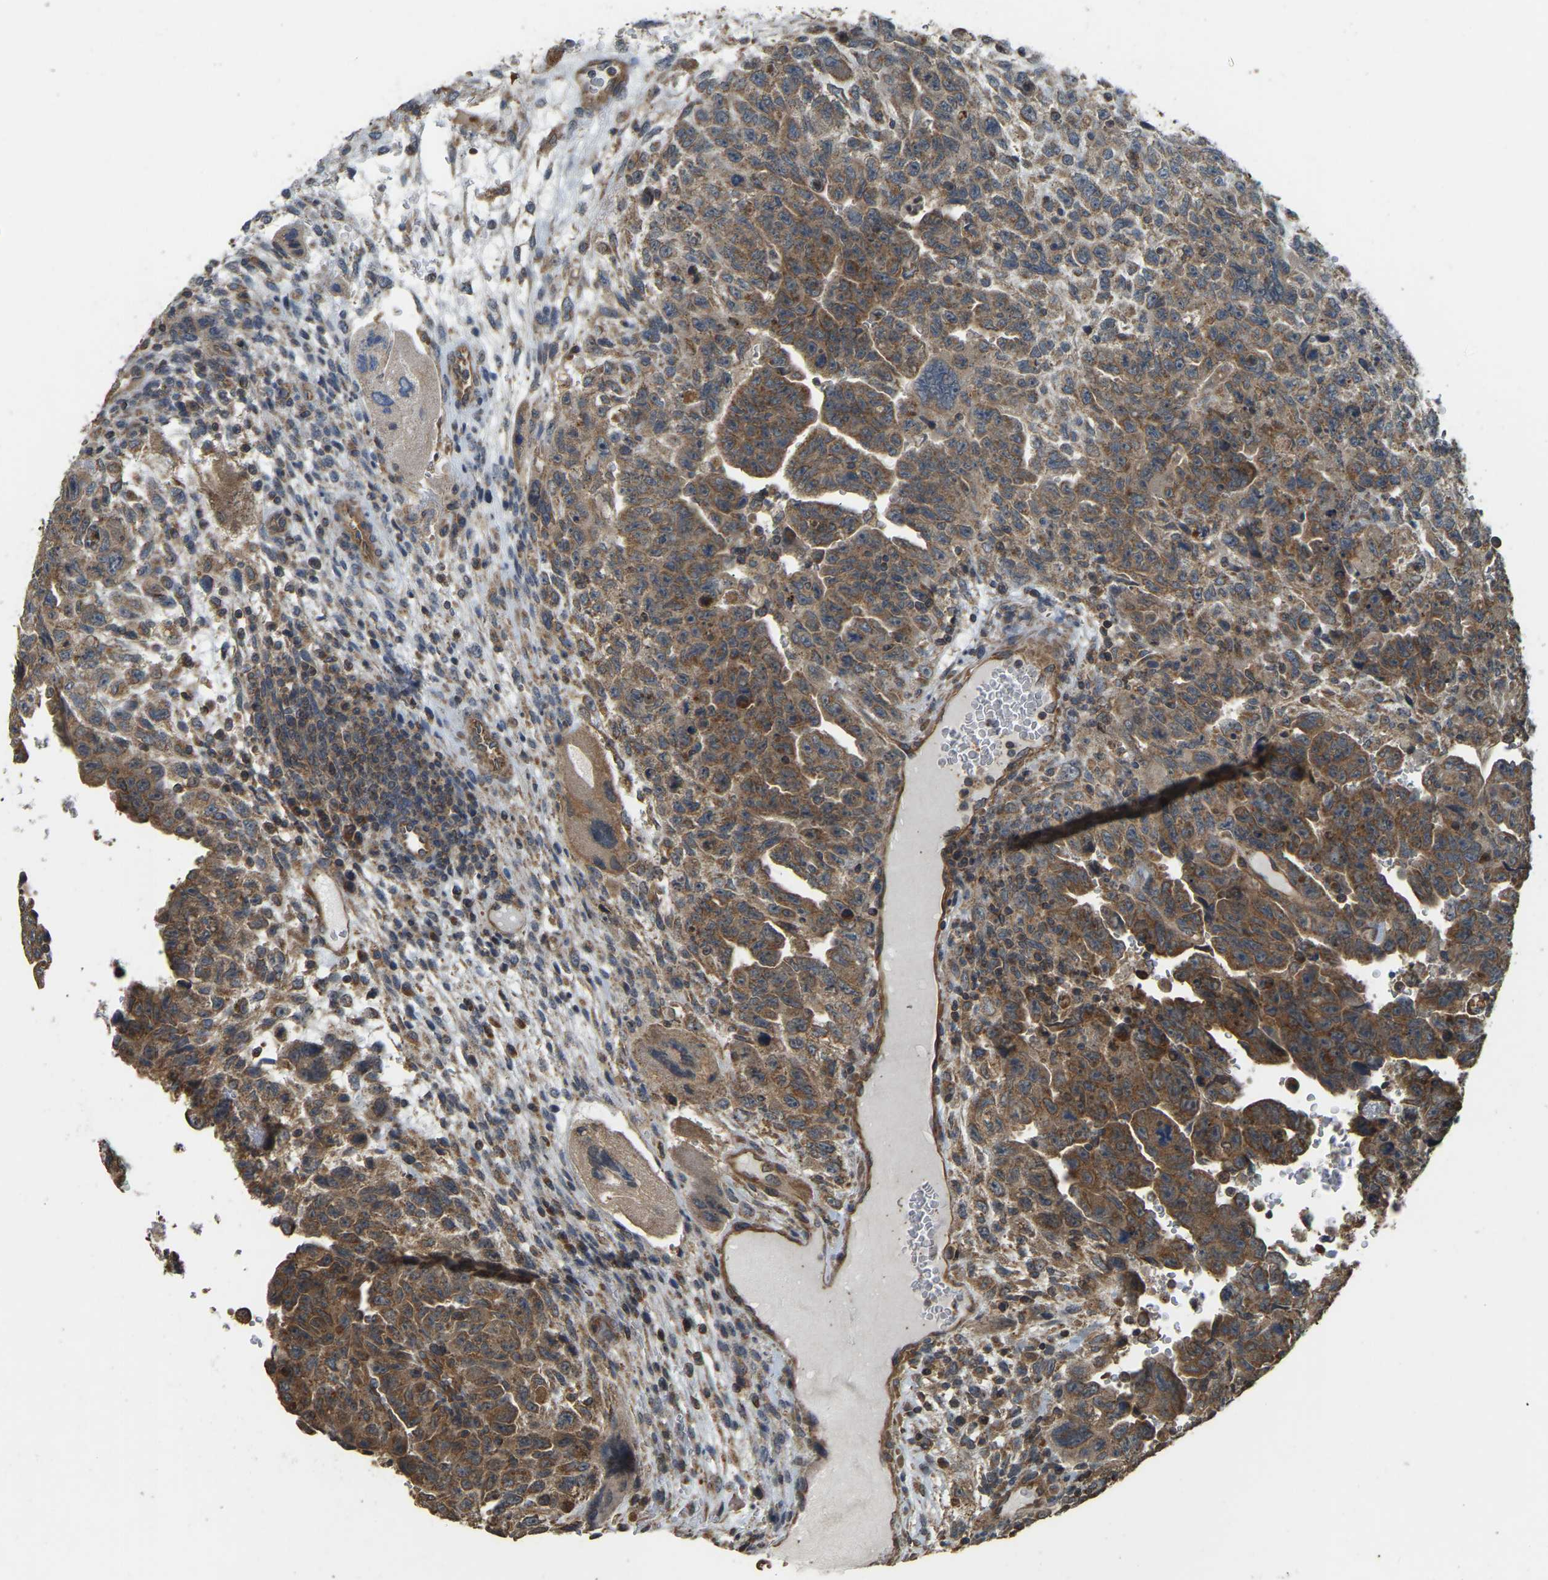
{"staining": {"intensity": "moderate", "quantity": ">75%", "location": "cytoplasmic/membranous"}, "tissue": "testis cancer", "cell_type": "Tumor cells", "image_type": "cancer", "snomed": [{"axis": "morphology", "description": "Carcinoma, Embryonal, NOS"}, {"axis": "topography", "description": "Testis"}], "caption": "Protein expression analysis of embryonal carcinoma (testis) exhibits moderate cytoplasmic/membranous expression in approximately >75% of tumor cells. (brown staining indicates protein expression, while blue staining denotes nuclei).", "gene": "GNG2", "patient": {"sex": "male", "age": 28}}